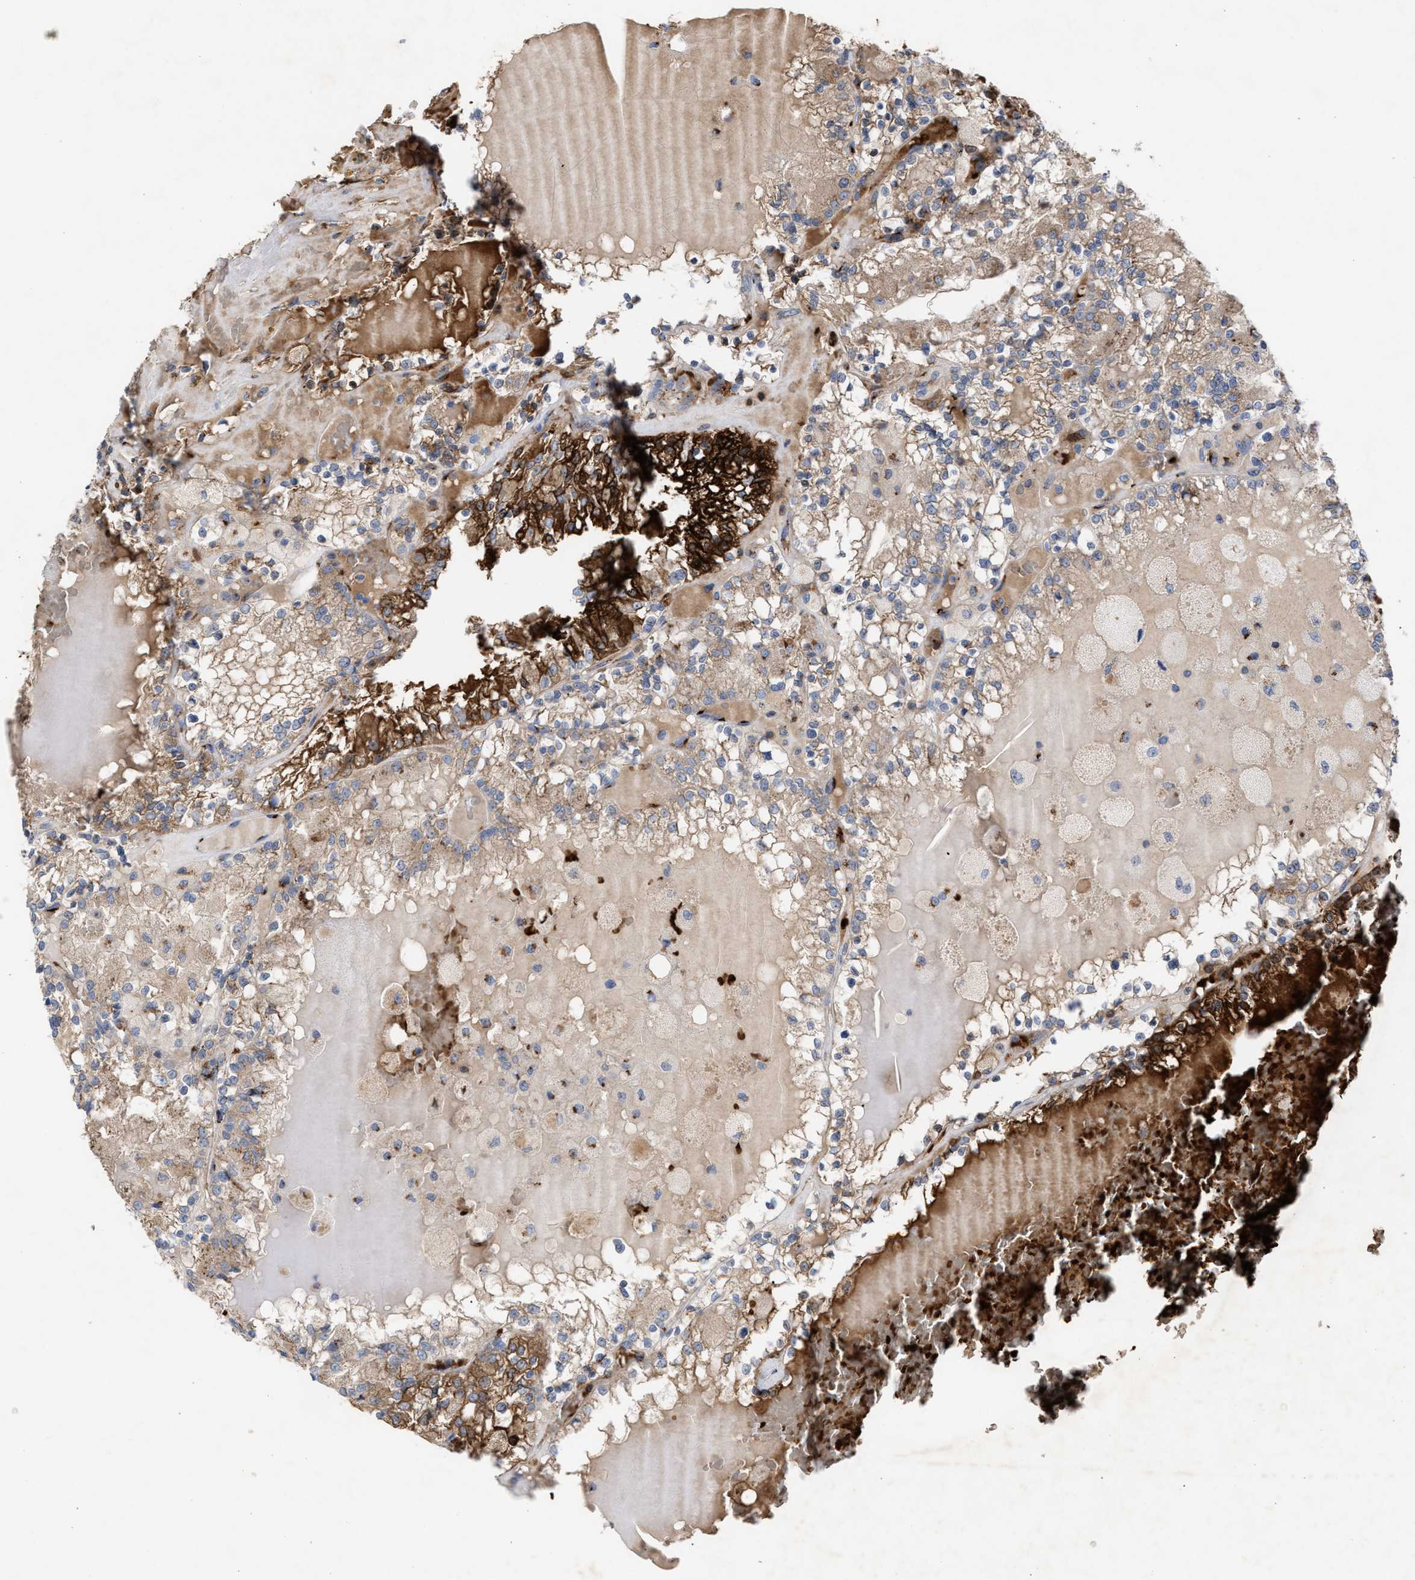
{"staining": {"intensity": "moderate", "quantity": ">75%", "location": "cytoplasmic/membranous"}, "tissue": "renal cancer", "cell_type": "Tumor cells", "image_type": "cancer", "snomed": [{"axis": "morphology", "description": "Adenocarcinoma, NOS"}, {"axis": "topography", "description": "Kidney"}], "caption": "A histopathology image of human renal cancer (adenocarcinoma) stained for a protein demonstrates moderate cytoplasmic/membranous brown staining in tumor cells. The protein of interest is shown in brown color, while the nuclei are stained blue.", "gene": "CCL2", "patient": {"sex": "female", "age": 56}}